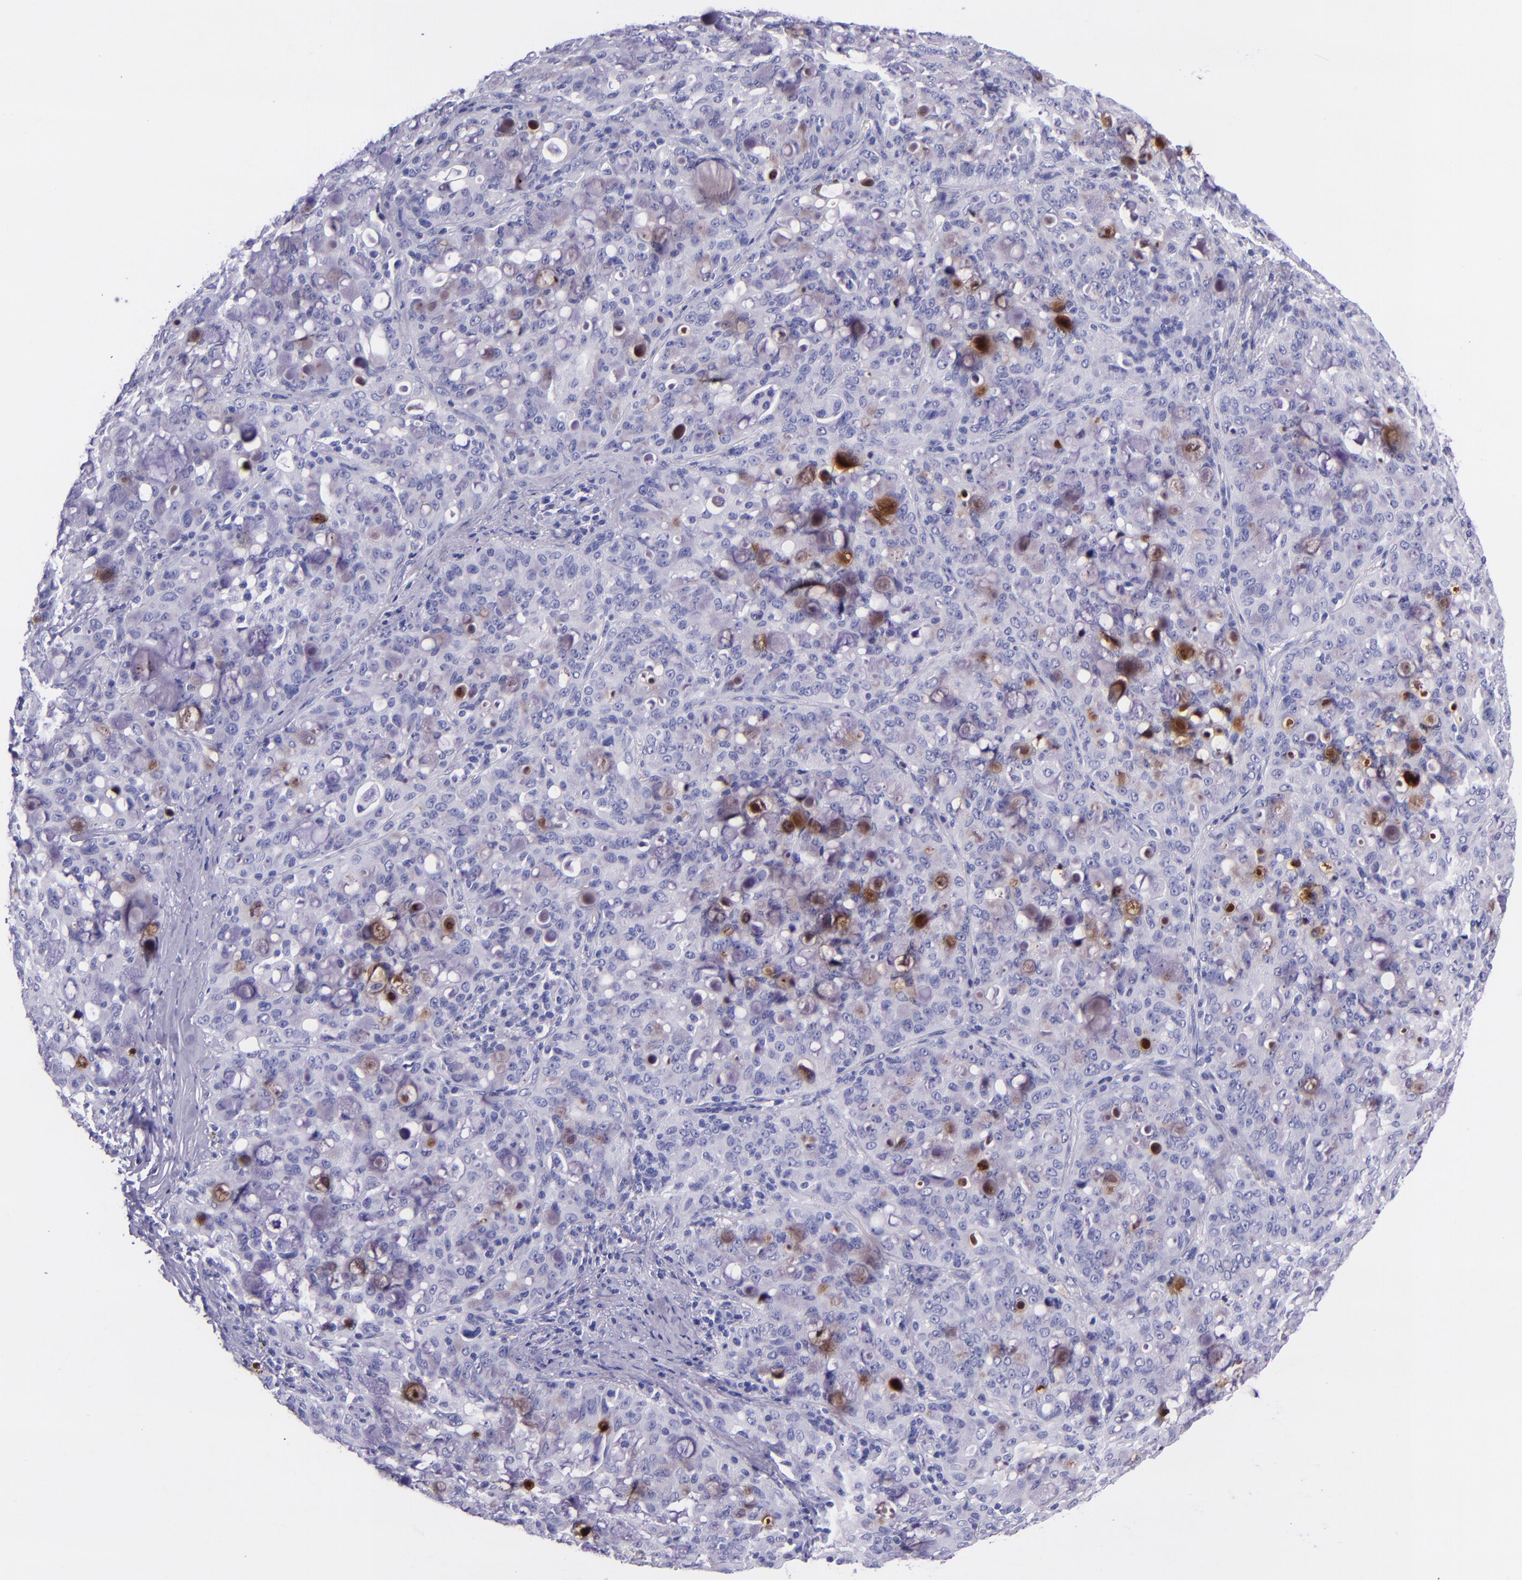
{"staining": {"intensity": "negative", "quantity": "none", "location": "none"}, "tissue": "lung cancer", "cell_type": "Tumor cells", "image_type": "cancer", "snomed": [{"axis": "morphology", "description": "Adenocarcinoma, NOS"}, {"axis": "topography", "description": "Lung"}], "caption": "Protein analysis of lung cancer (adenocarcinoma) demonstrates no significant expression in tumor cells.", "gene": "SLPI", "patient": {"sex": "female", "age": 44}}